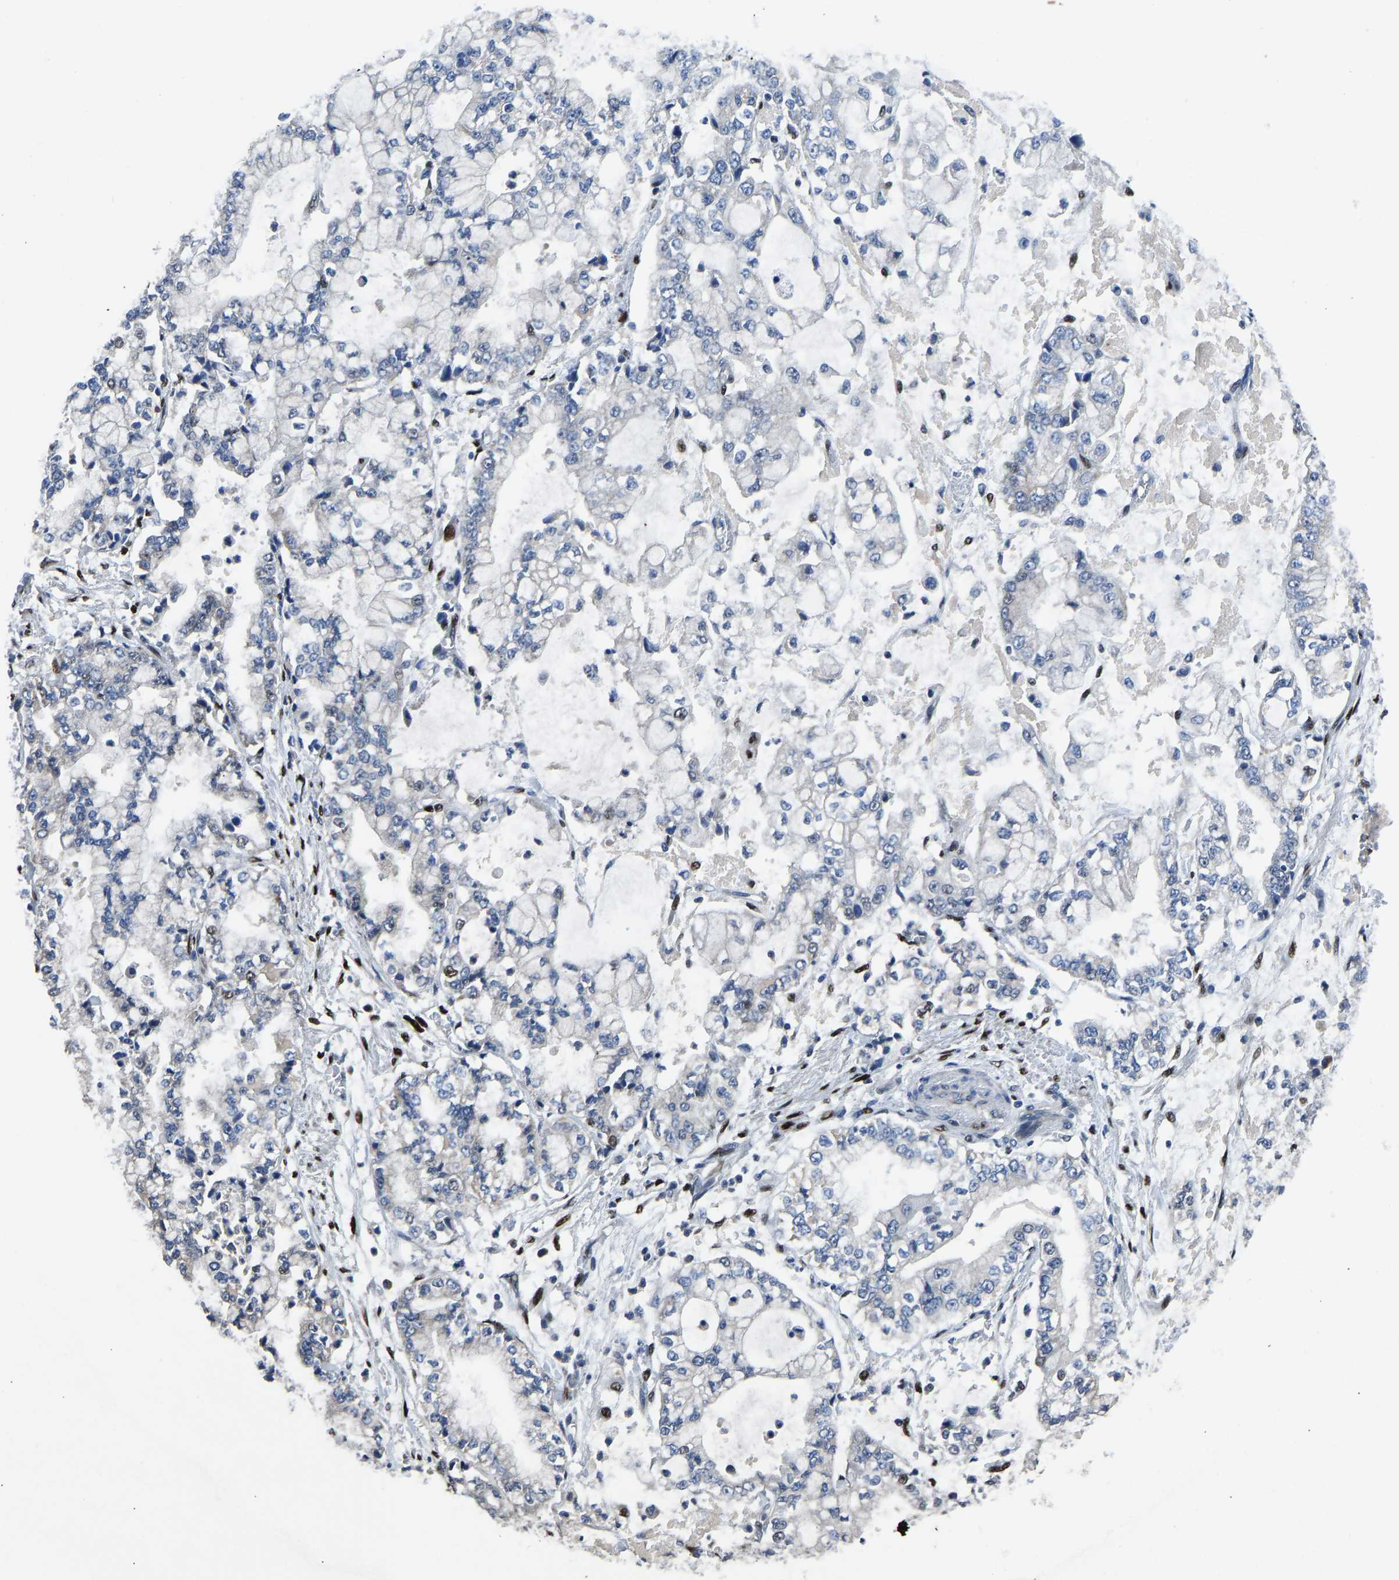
{"staining": {"intensity": "negative", "quantity": "none", "location": "none"}, "tissue": "stomach cancer", "cell_type": "Tumor cells", "image_type": "cancer", "snomed": [{"axis": "morphology", "description": "Adenocarcinoma, NOS"}, {"axis": "topography", "description": "Stomach"}], "caption": "Immunohistochemical staining of stomach adenocarcinoma displays no significant staining in tumor cells.", "gene": "EGR1", "patient": {"sex": "male", "age": 76}}